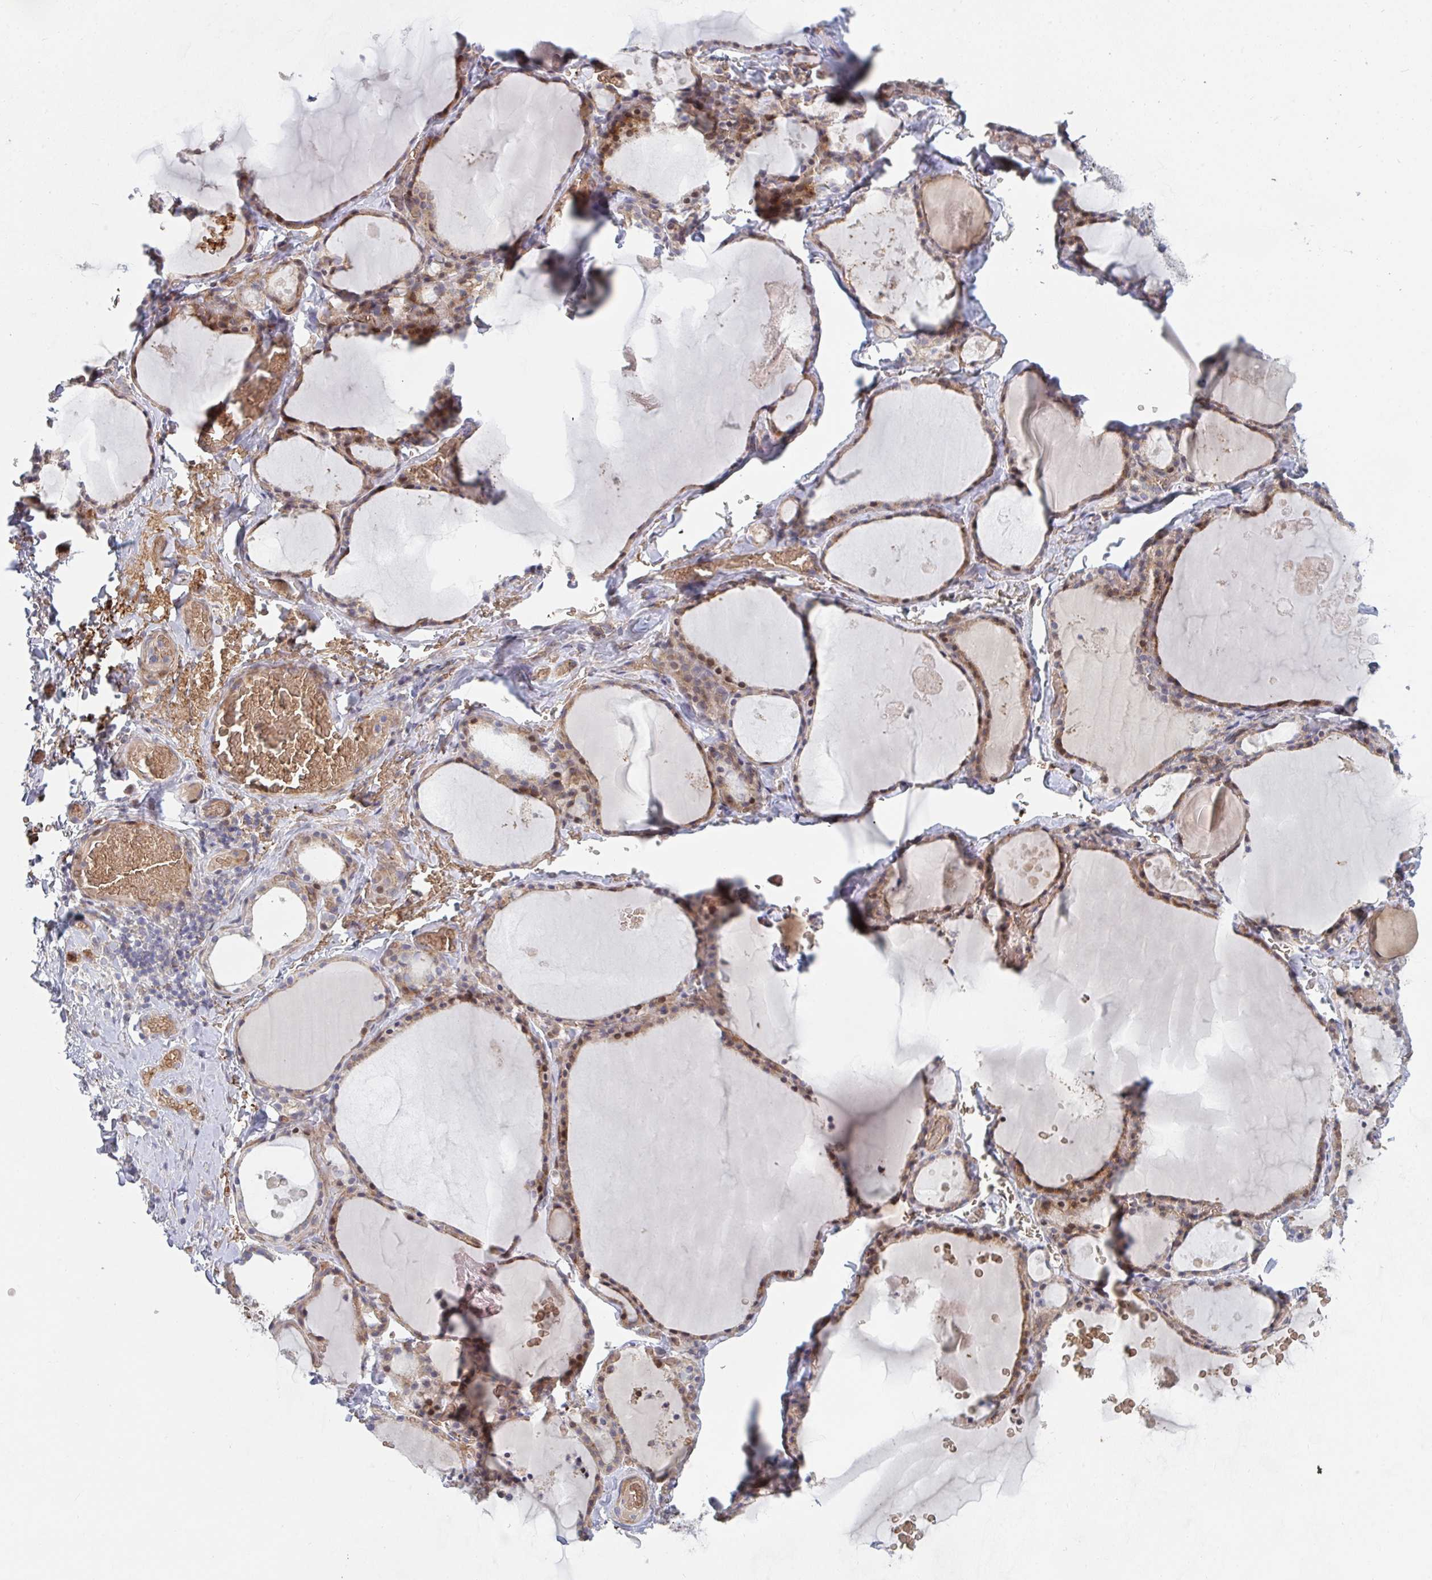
{"staining": {"intensity": "moderate", "quantity": "25%-75%", "location": "cytoplasmic/membranous,nuclear"}, "tissue": "thyroid gland", "cell_type": "Glandular cells", "image_type": "normal", "snomed": [{"axis": "morphology", "description": "Normal tissue, NOS"}, {"axis": "topography", "description": "Thyroid gland"}], "caption": "The image demonstrates staining of benign thyroid gland, revealing moderate cytoplasmic/membranous,nuclear protein staining (brown color) within glandular cells. (Stains: DAB (3,3'-diaminobenzidine) in brown, nuclei in blue, Microscopy: brightfield microscopy at high magnification).", "gene": "TNFSF4", "patient": {"sex": "male", "age": 56}}